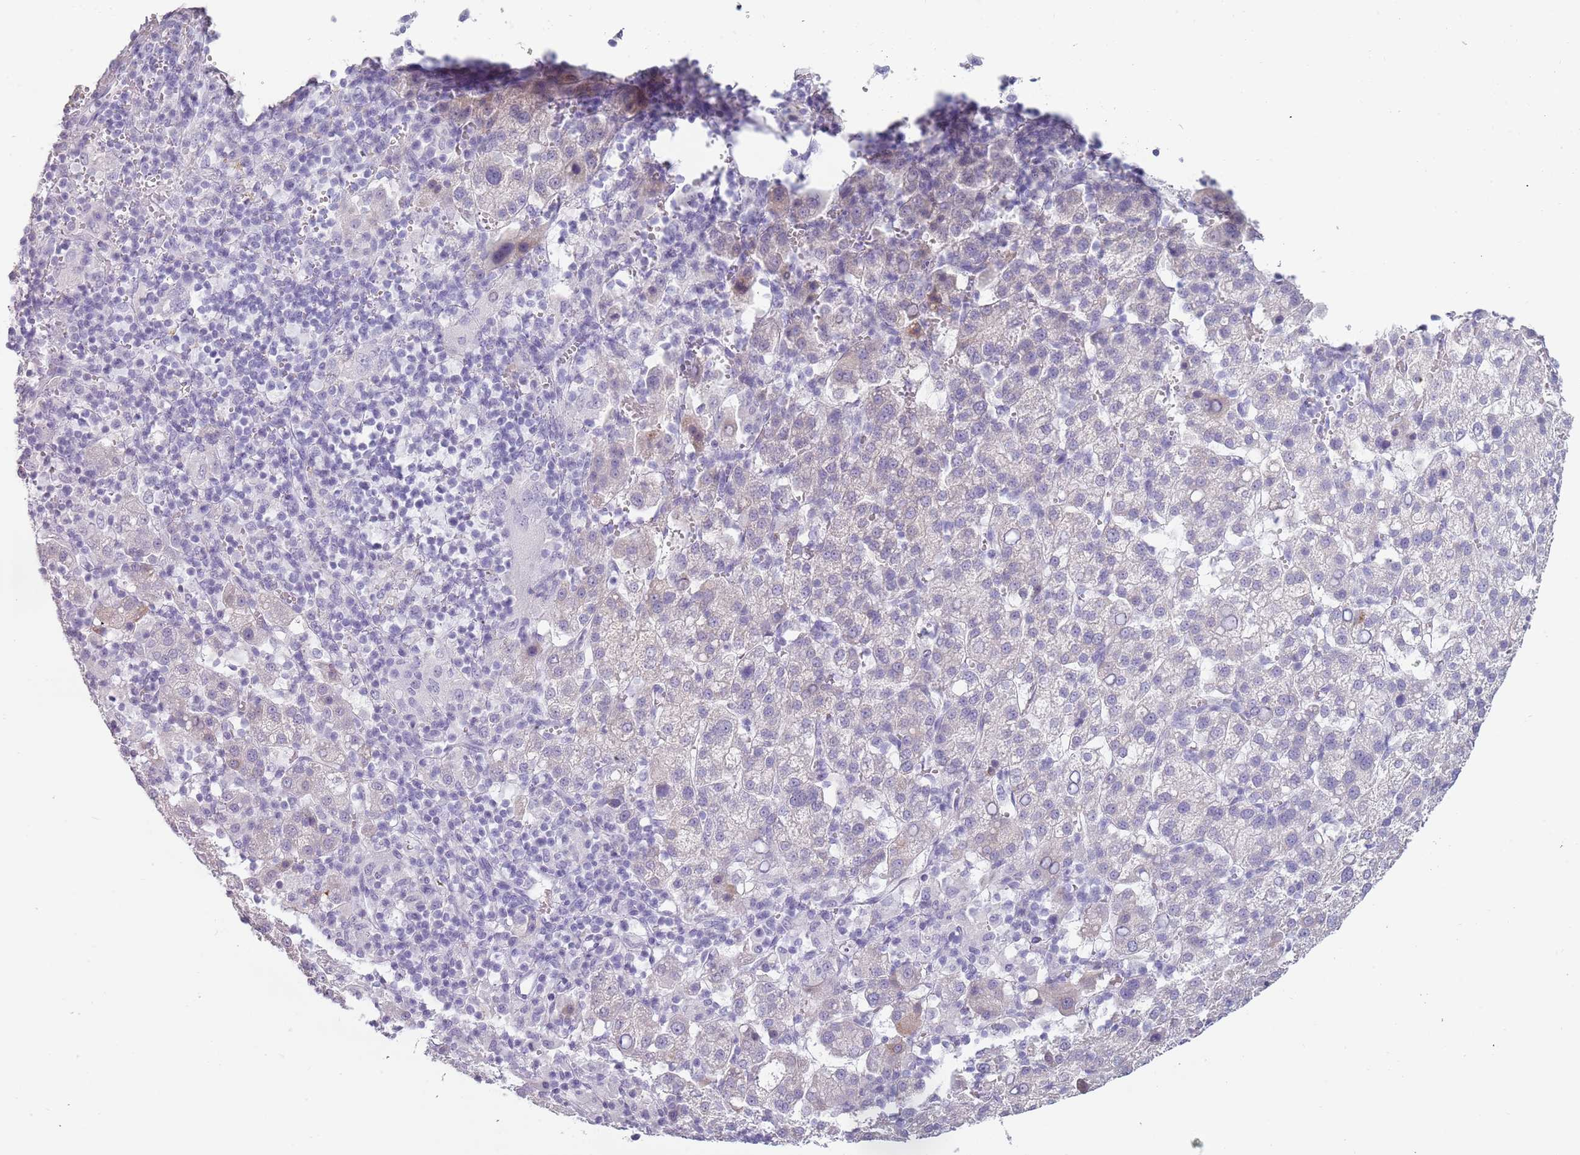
{"staining": {"intensity": "negative", "quantity": "none", "location": "none"}, "tissue": "liver cancer", "cell_type": "Tumor cells", "image_type": "cancer", "snomed": [{"axis": "morphology", "description": "Carcinoma, Hepatocellular, NOS"}, {"axis": "topography", "description": "Liver"}], "caption": "Immunohistochemical staining of human liver cancer exhibits no significant staining in tumor cells. (IHC, brightfield microscopy, high magnification).", "gene": "COLEC12", "patient": {"sex": "female", "age": 58}}